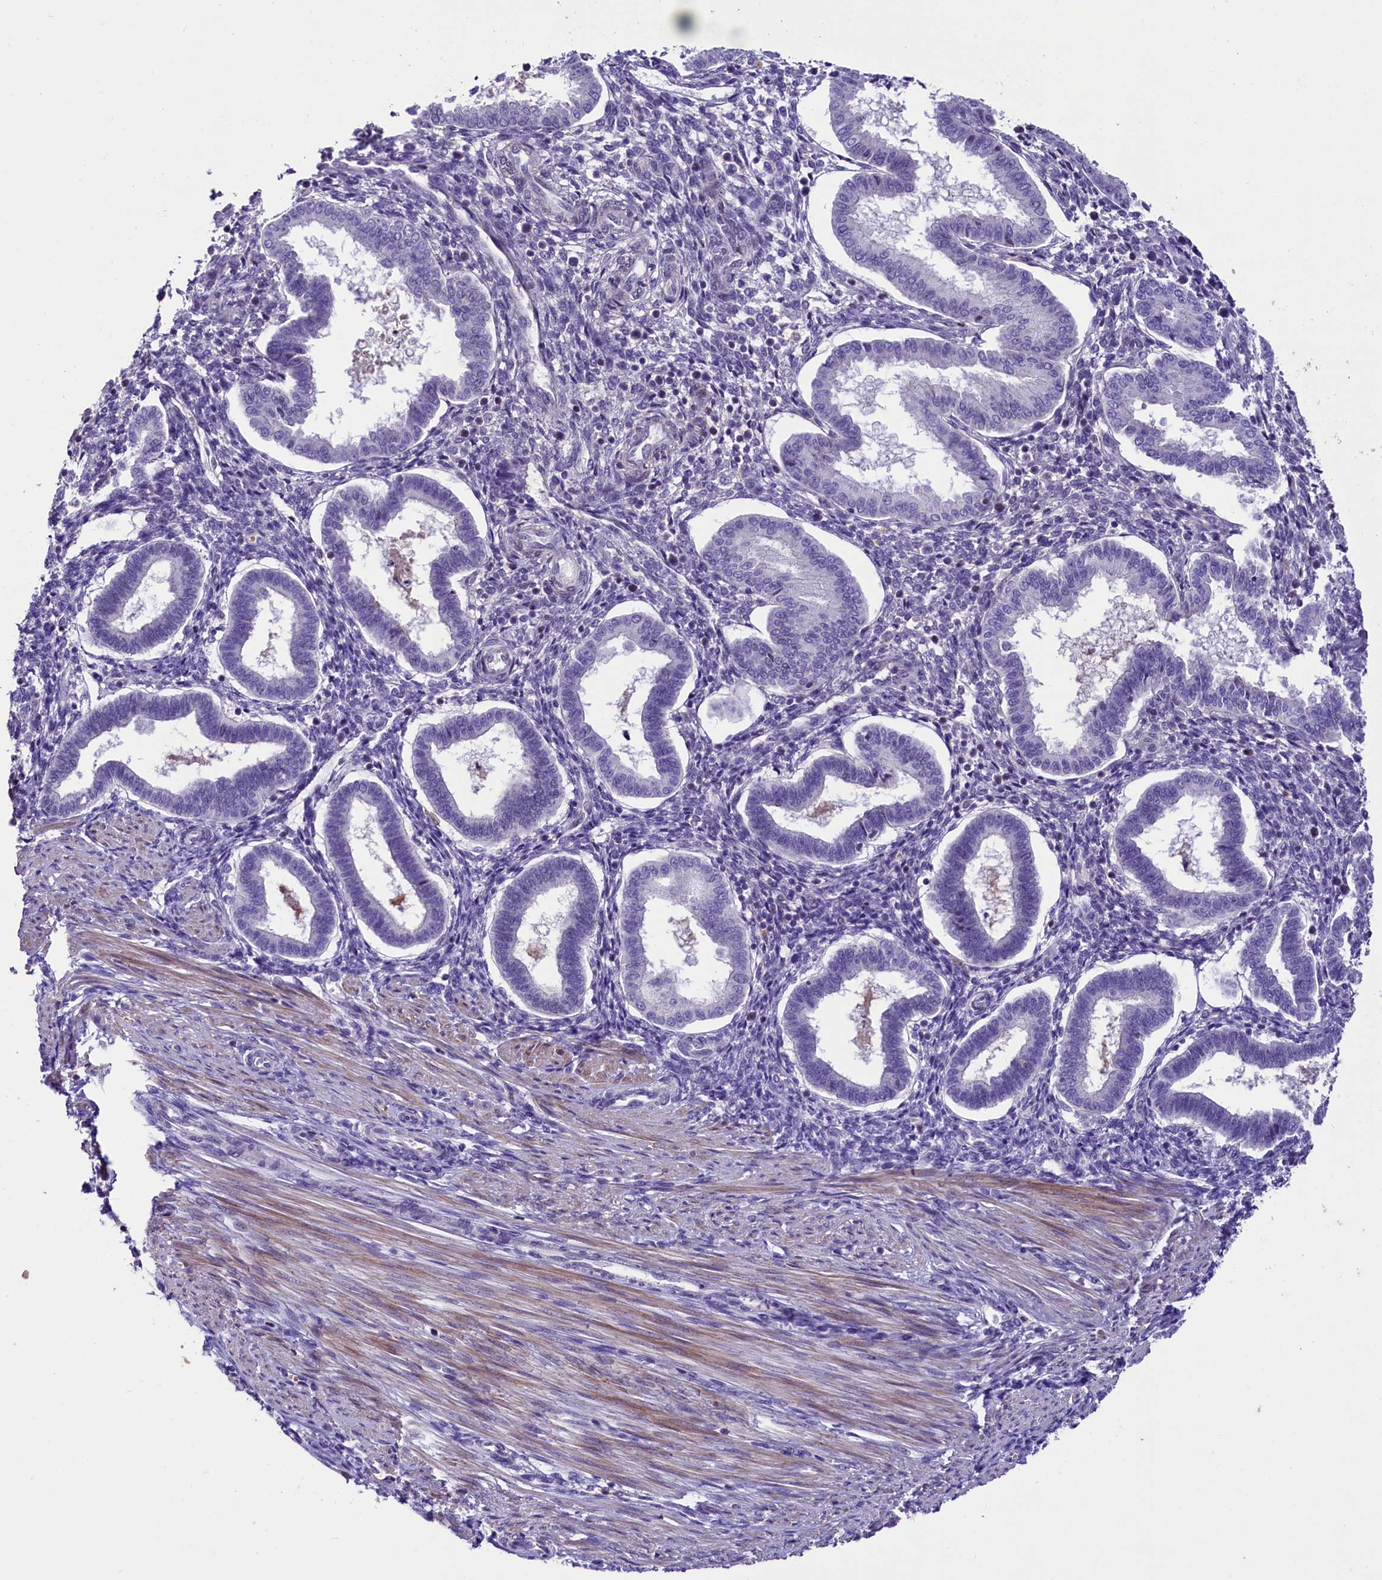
{"staining": {"intensity": "negative", "quantity": "none", "location": "none"}, "tissue": "endometrium", "cell_type": "Cells in endometrial stroma", "image_type": "normal", "snomed": [{"axis": "morphology", "description": "Normal tissue, NOS"}, {"axis": "topography", "description": "Endometrium"}], "caption": "Cells in endometrial stroma show no significant expression in benign endometrium. Brightfield microscopy of immunohistochemistry stained with DAB (brown) and hematoxylin (blue), captured at high magnification.", "gene": "MEX3B", "patient": {"sex": "female", "age": 24}}